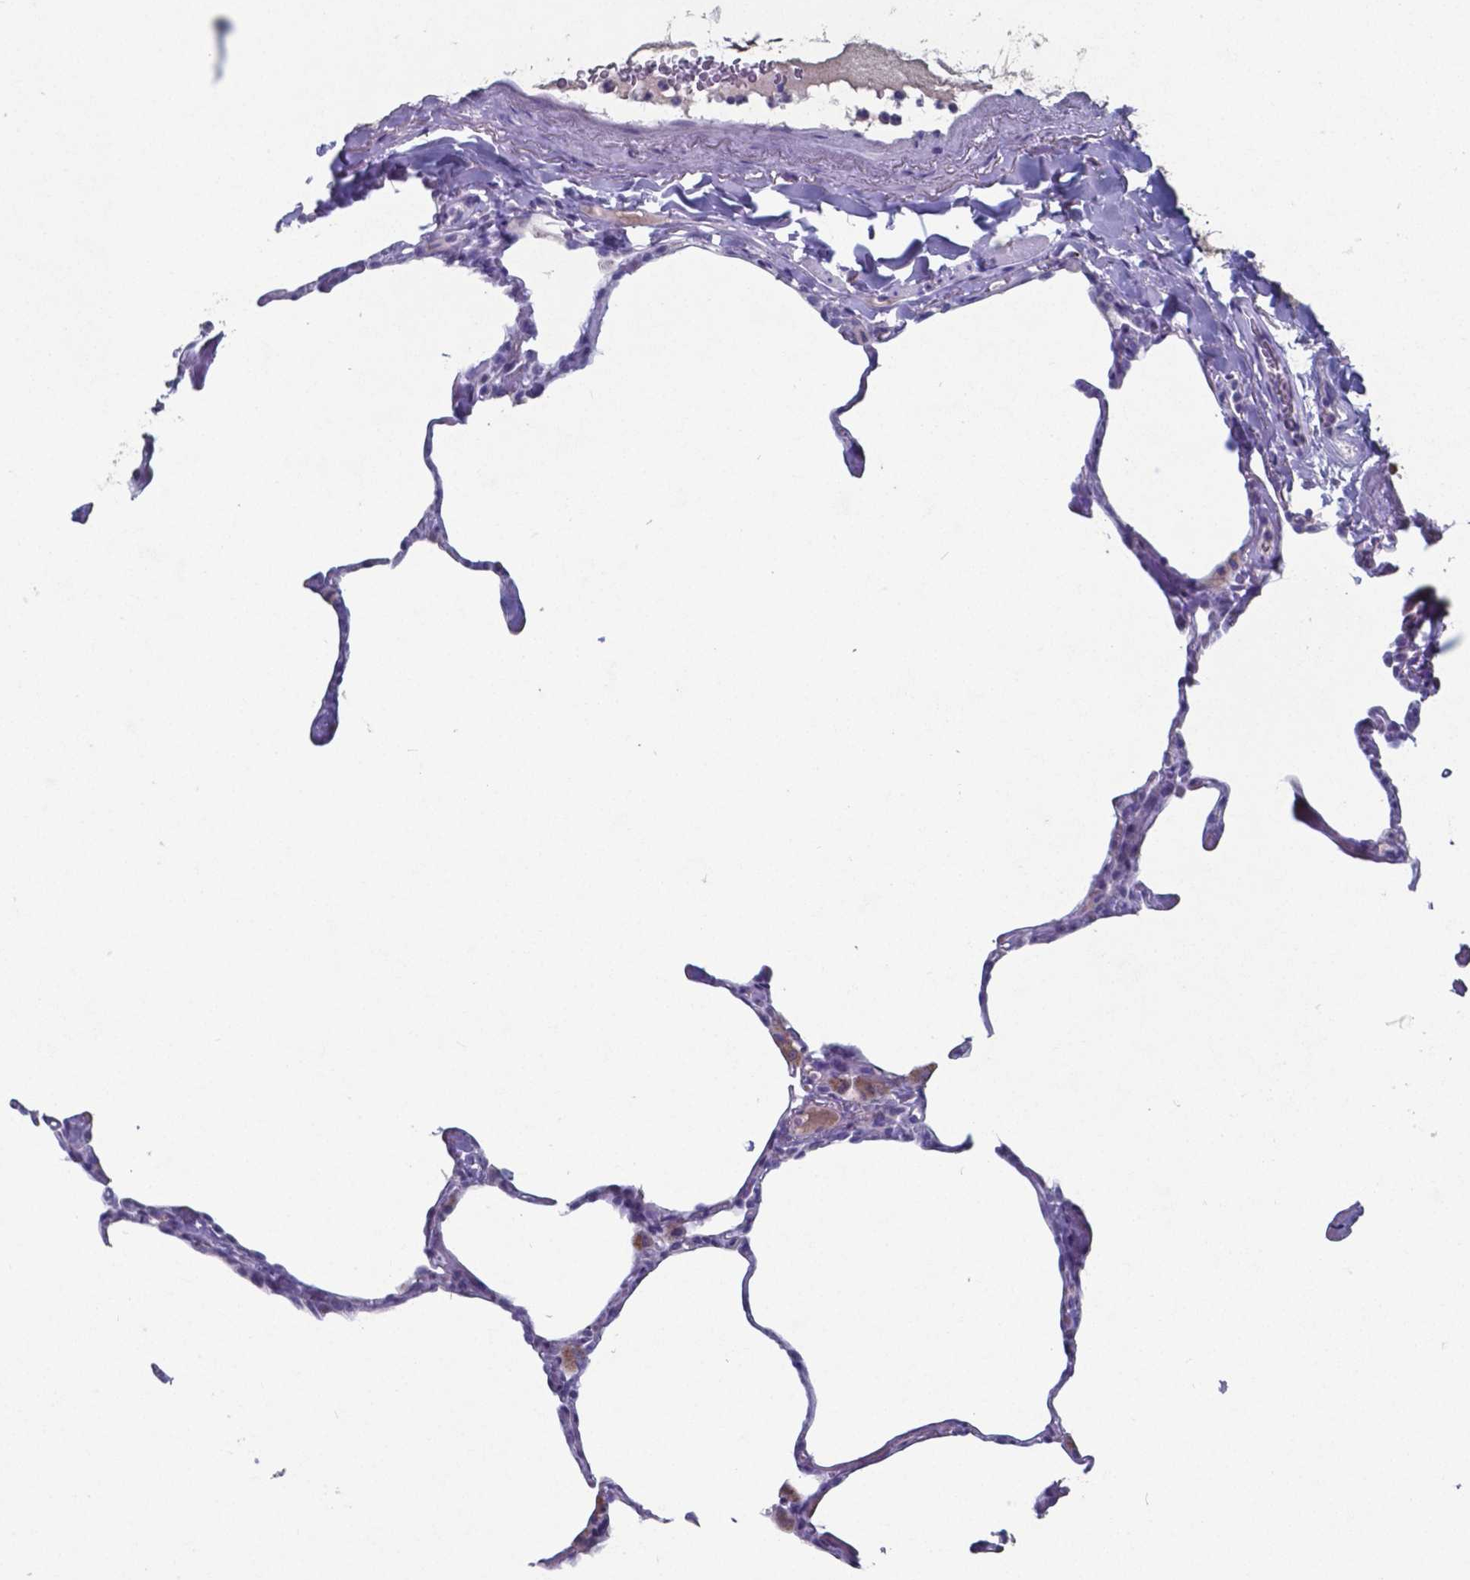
{"staining": {"intensity": "negative", "quantity": "none", "location": "none"}, "tissue": "lung", "cell_type": "Alveolar cells", "image_type": "normal", "snomed": [{"axis": "morphology", "description": "Normal tissue, NOS"}, {"axis": "topography", "description": "Lung"}], "caption": "High magnification brightfield microscopy of unremarkable lung stained with DAB (brown) and counterstained with hematoxylin (blue): alveolar cells show no significant staining.", "gene": "TTR", "patient": {"sex": "male", "age": 65}}